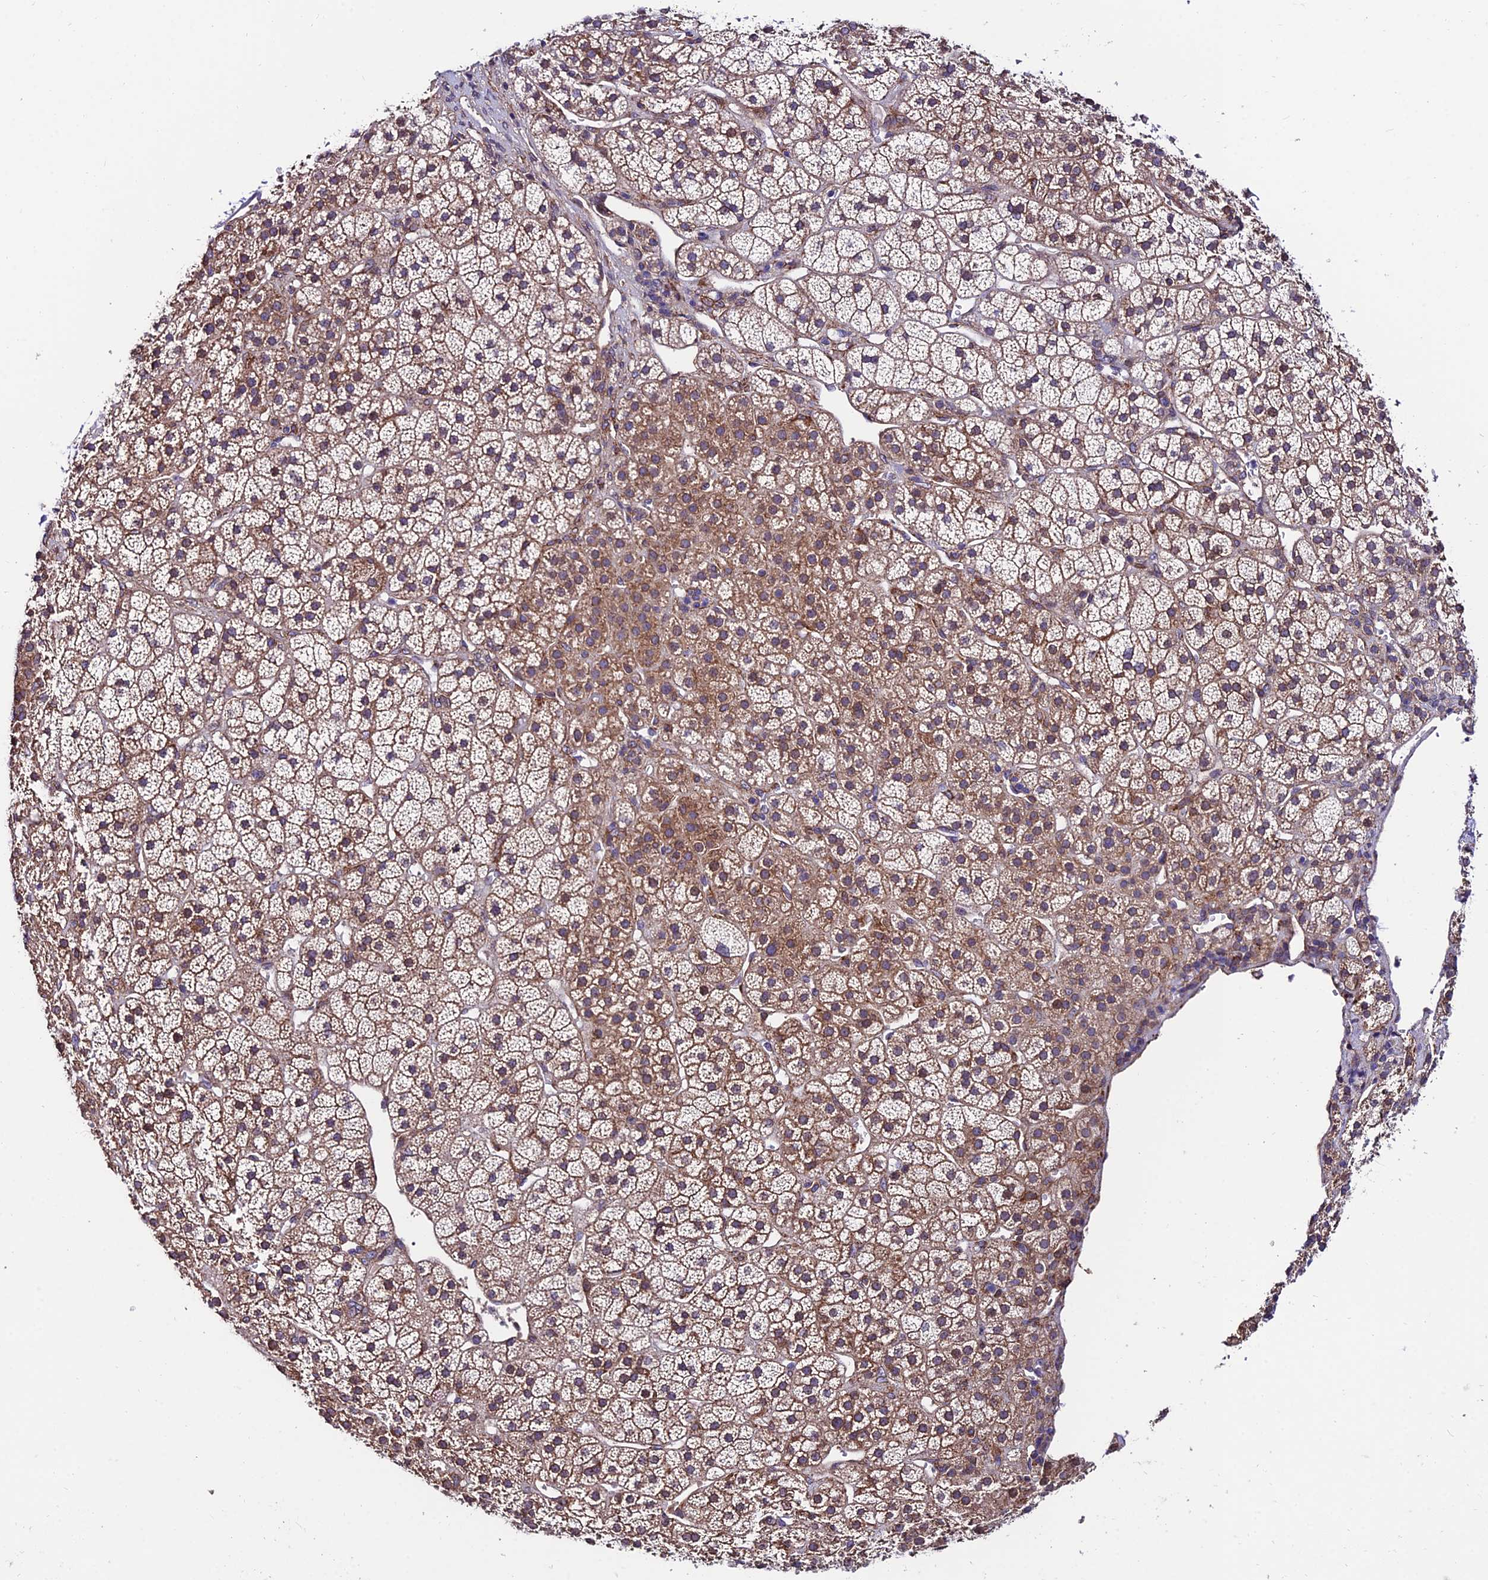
{"staining": {"intensity": "moderate", "quantity": "25%-75%", "location": "cytoplasmic/membranous"}, "tissue": "adrenal gland", "cell_type": "Glandular cells", "image_type": "normal", "snomed": [{"axis": "morphology", "description": "Normal tissue, NOS"}, {"axis": "topography", "description": "Adrenal gland"}], "caption": "Adrenal gland stained with immunohistochemistry demonstrates moderate cytoplasmic/membranous staining in about 25%-75% of glandular cells.", "gene": "EXOC3L4", "patient": {"sex": "female", "age": 70}}